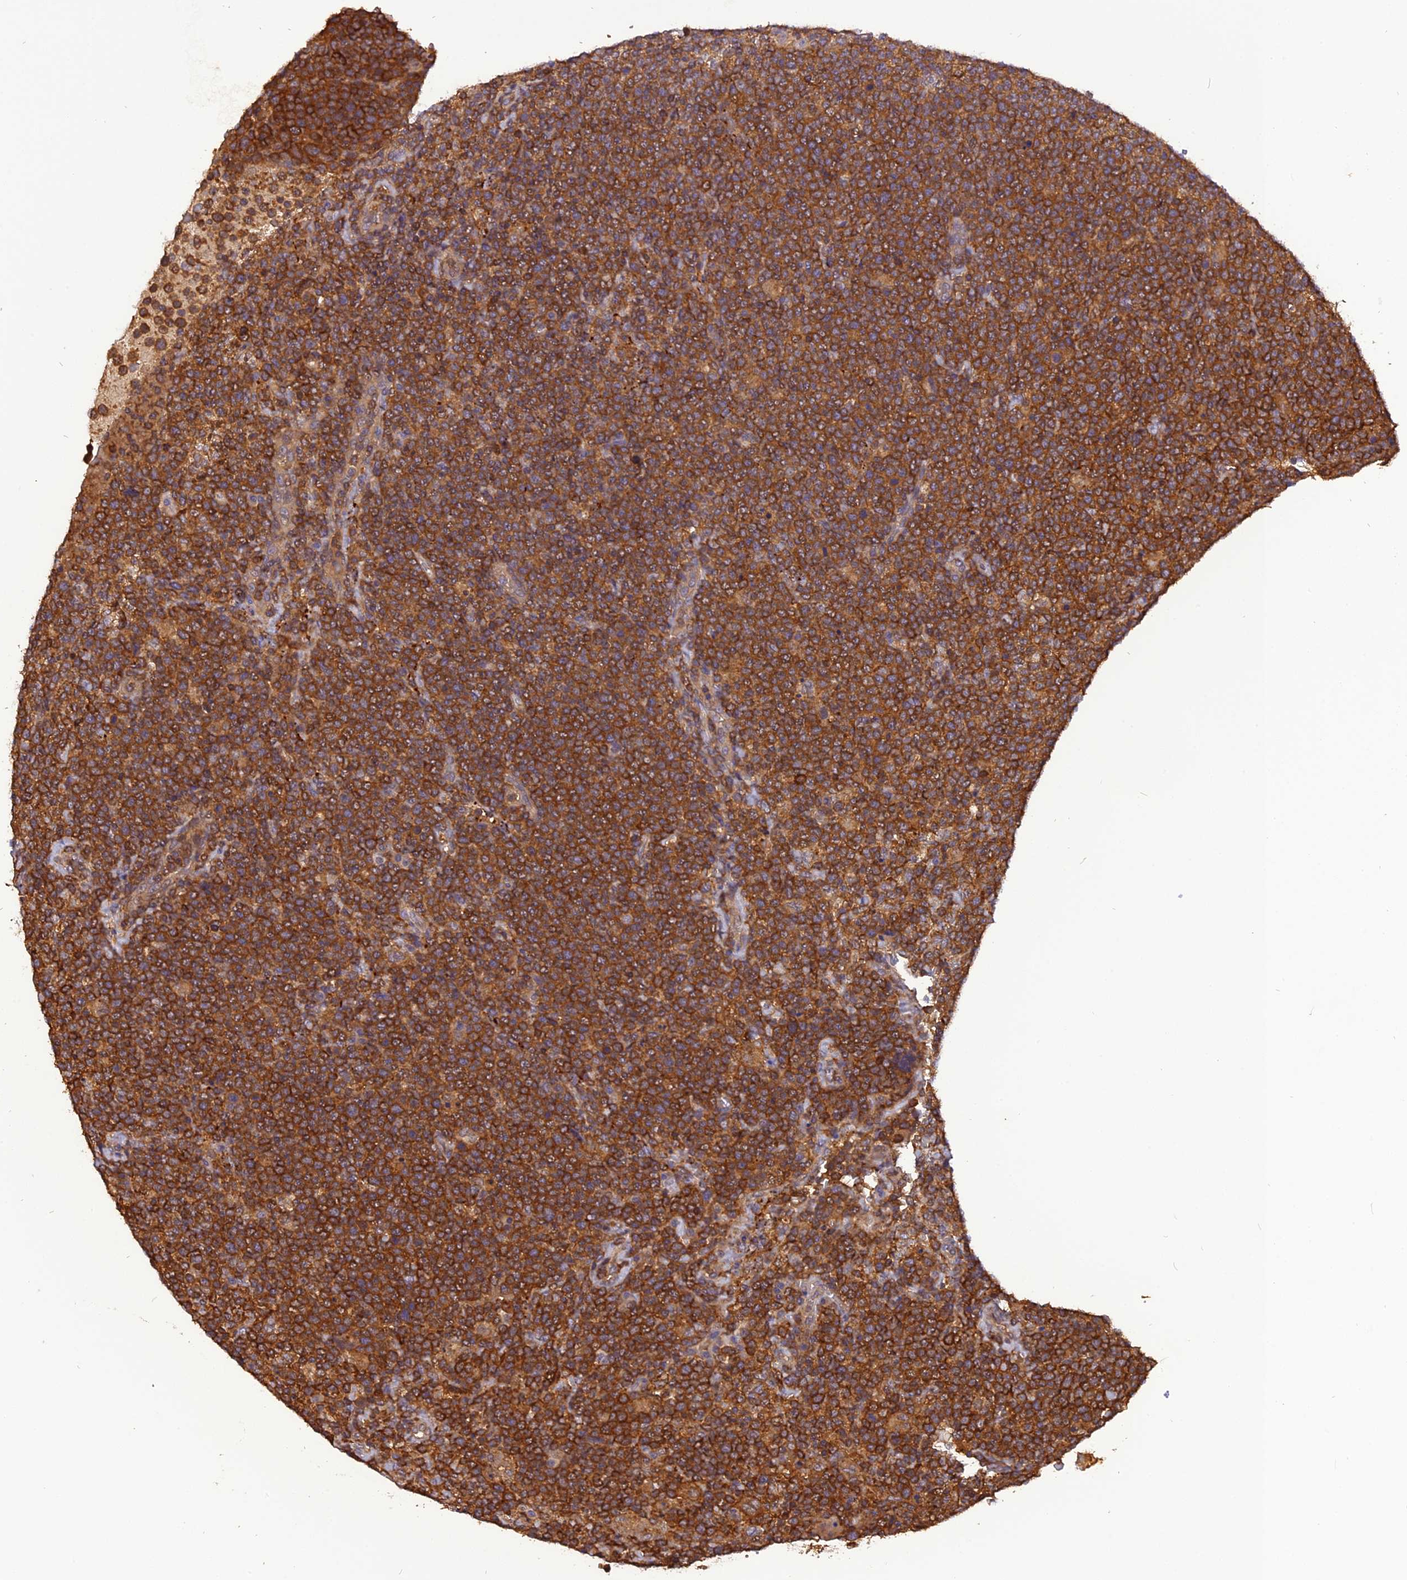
{"staining": {"intensity": "strong", "quantity": ">75%", "location": "cytoplasmic/membranous"}, "tissue": "lymphoma", "cell_type": "Tumor cells", "image_type": "cancer", "snomed": [{"axis": "morphology", "description": "Malignant lymphoma, non-Hodgkin's type, High grade"}, {"axis": "topography", "description": "Lymph node"}], "caption": "Malignant lymphoma, non-Hodgkin's type (high-grade) stained with a brown dye reveals strong cytoplasmic/membranous positive expression in approximately >75% of tumor cells.", "gene": "STOML1", "patient": {"sex": "male", "age": 61}}